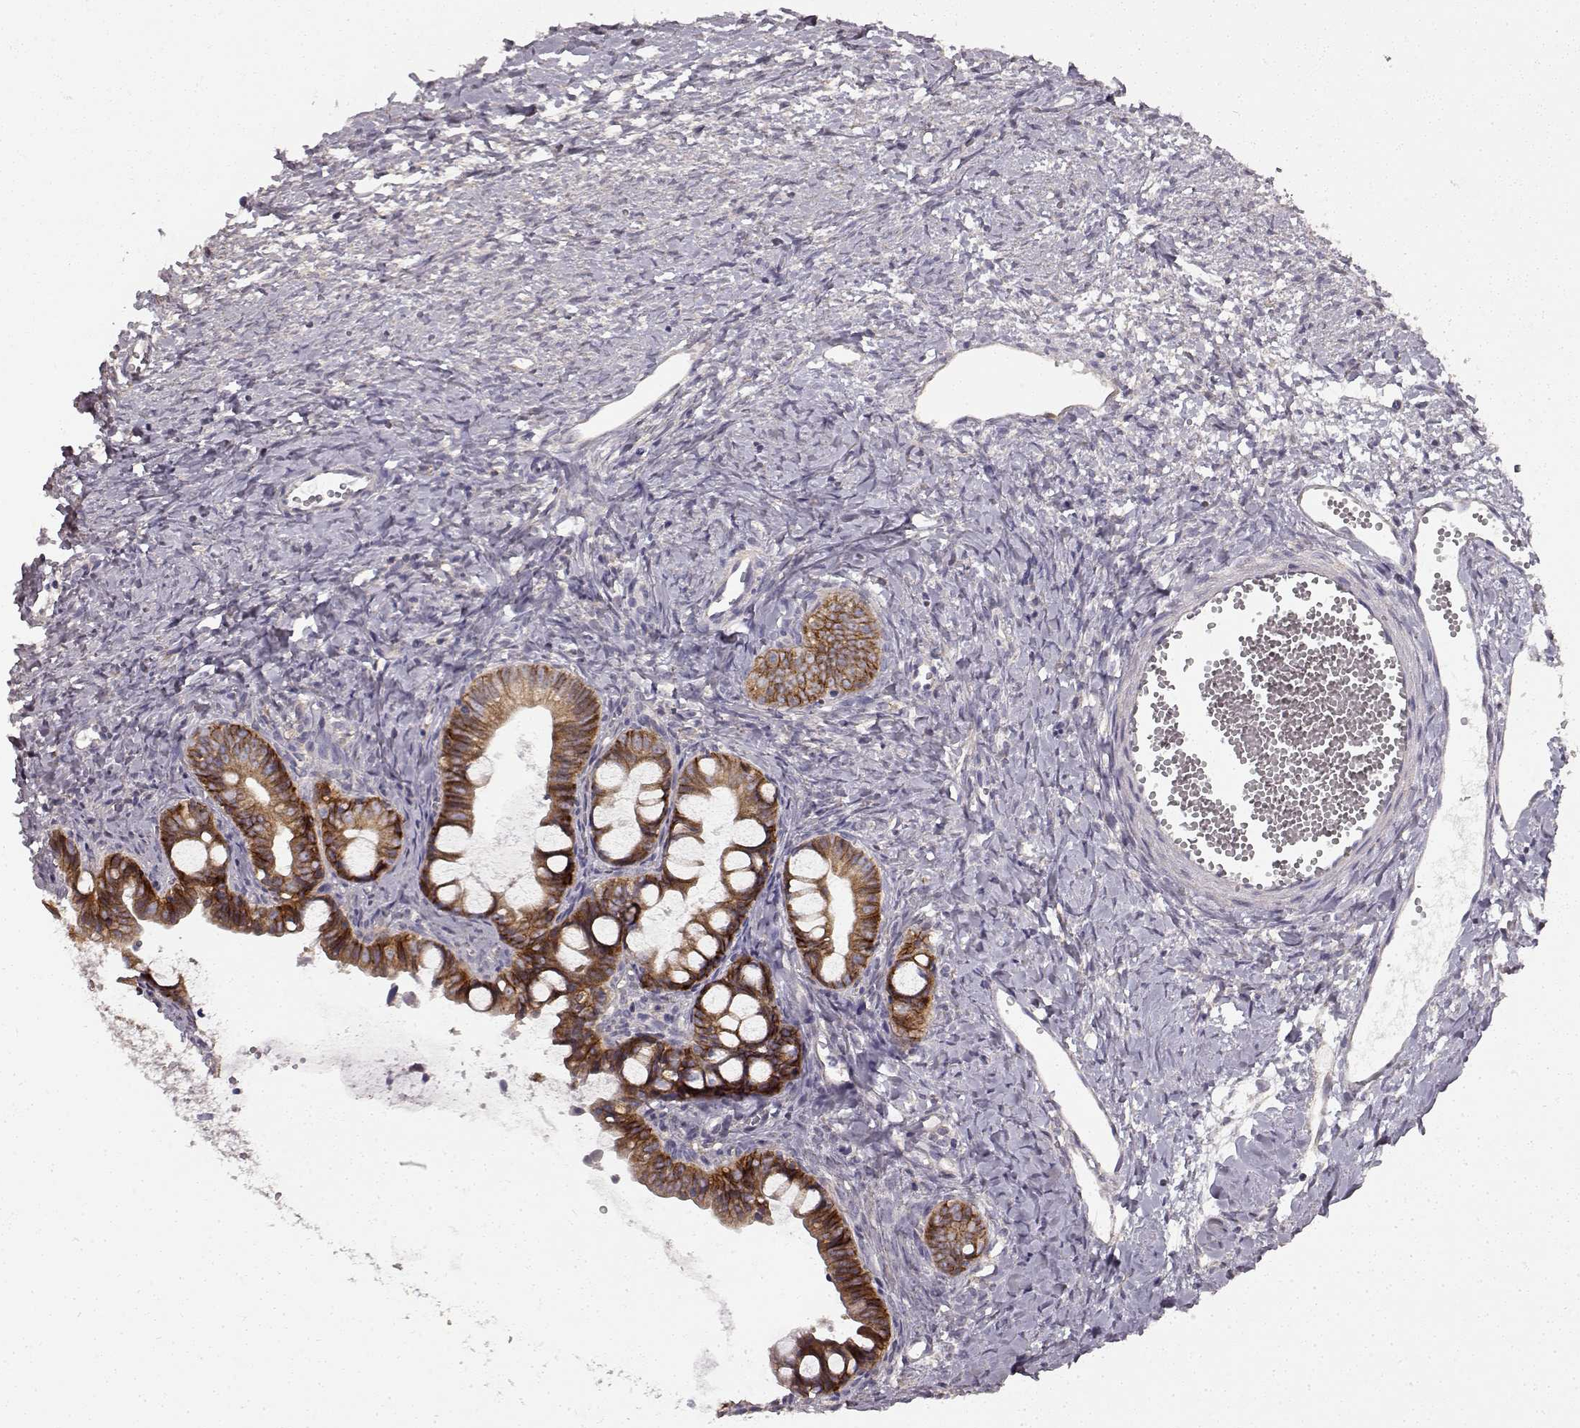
{"staining": {"intensity": "strong", "quantity": ">75%", "location": "cytoplasmic/membranous"}, "tissue": "ovarian cancer", "cell_type": "Tumor cells", "image_type": "cancer", "snomed": [{"axis": "morphology", "description": "Cystadenocarcinoma, mucinous, NOS"}, {"axis": "topography", "description": "Ovary"}], "caption": "Immunohistochemical staining of human mucinous cystadenocarcinoma (ovarian) displays high levels of strong cytoplasmic/membranous protein expression in approximately >75% of tumor cells.", "gene": "ERBB3", "patient": {"sex": "female", "age": 63}}